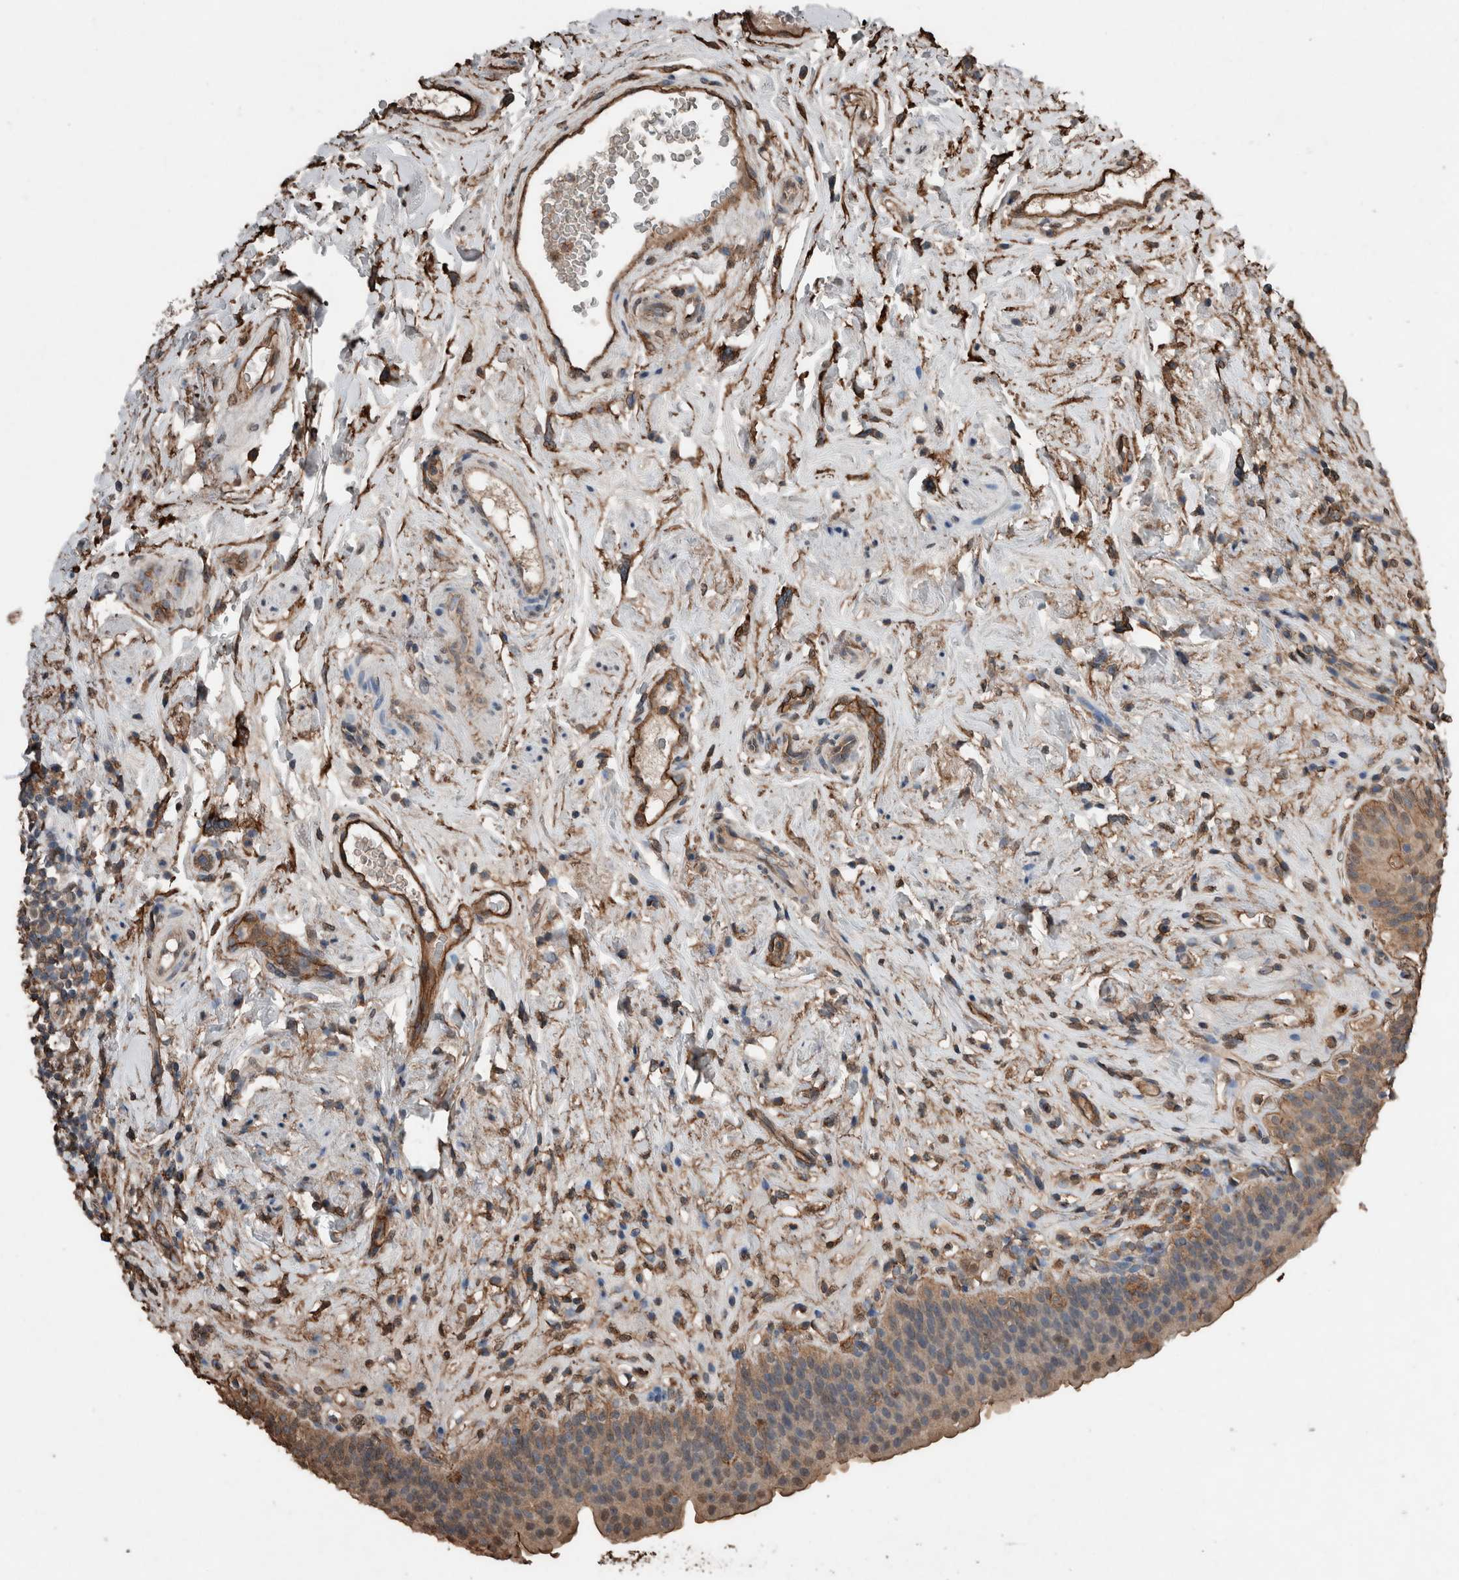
{"staining": {"intensity": "moderate", "quantity": ">75%", "location": "cytoplasmic/membranous"}, "tissue": "urinary bladder", "cell_type": "Urothelial cells", "image_type": "normal", "snomed": [{"axis": "morphology", "description": "Normal tissue, NOS"}, {"axis": "topography", "description": "Urinary bladder"}], "caption": "Urothelial cells reveal moderate cytoplasmic/membranous positivity in about >75% of cells in unremarkable urinary bladder. Using DAB (brown) and hematoxylin (blue) stains, captured at high magnification using brightfield microscopy.", "gene": "S100A10", "patient": {"sex": "male", "age": 83}}